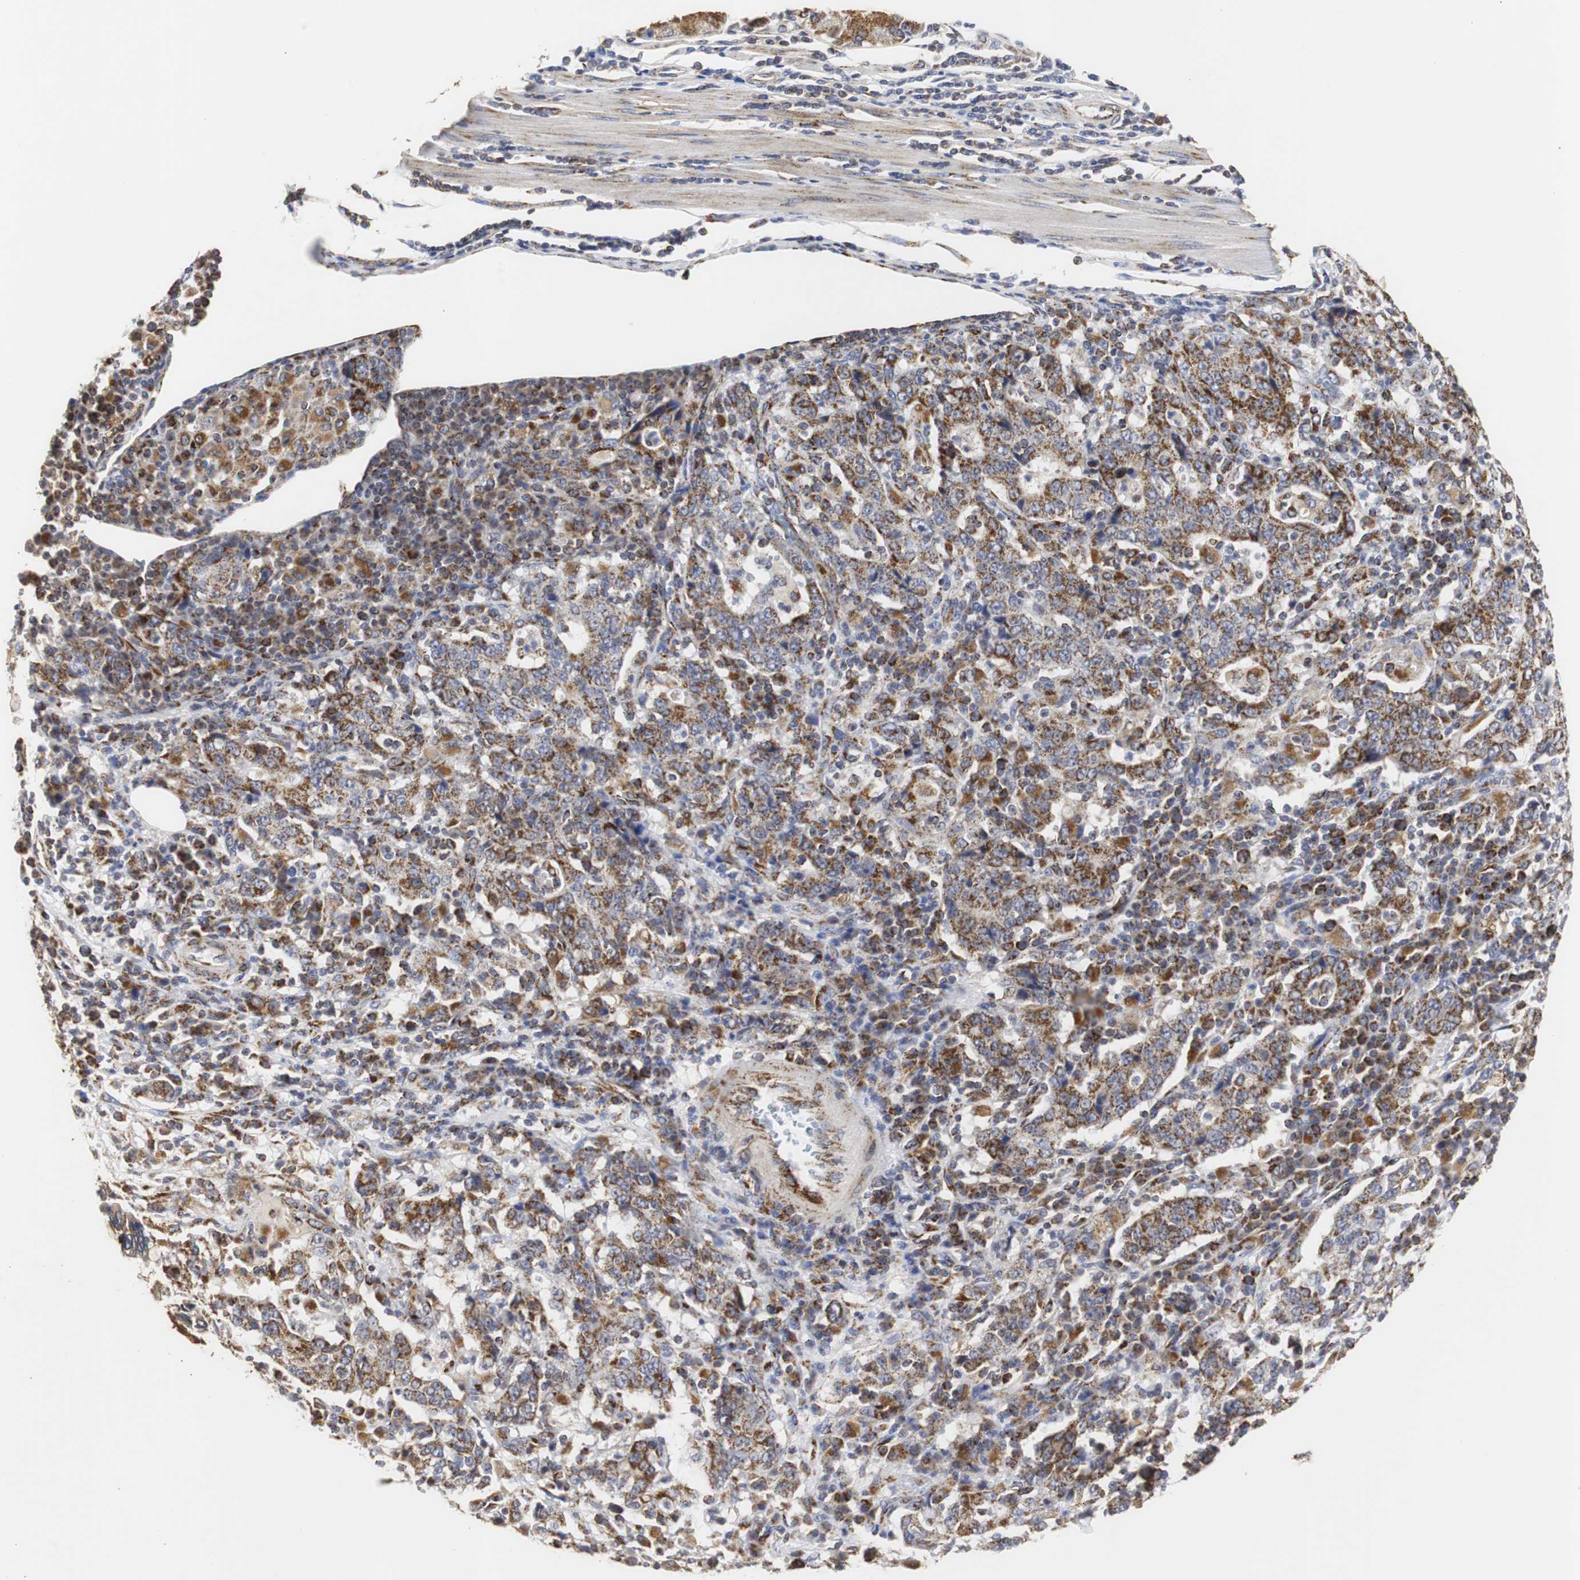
{"staining": {"intensity": "strong", "quantity": ">75%", "location": "cytoplasmic/membranous"}, "tissue": "stomach cancer", "cell_type": "Tumor cells", "image_type": "cancer", "snomed": [{"axis": "morphology", "description": "Normal tissue, NOS"}, {"axis": "morphology", "description": "Adenocarcinoma, NOS"}, {"axis": "topography", "description": "Stomach, upper"}, {"axis": "topography", "description": "Stomach"}], "caption": "This is an image of immunohistochemistry (IHC) staining of stomach cancer (adenocarcinoma), which shows strong positivity in the cytoplasmic/membranous of tumor cells.", "gene": "HSD17B10", "patient": {"sex": "male", "age": 59}}